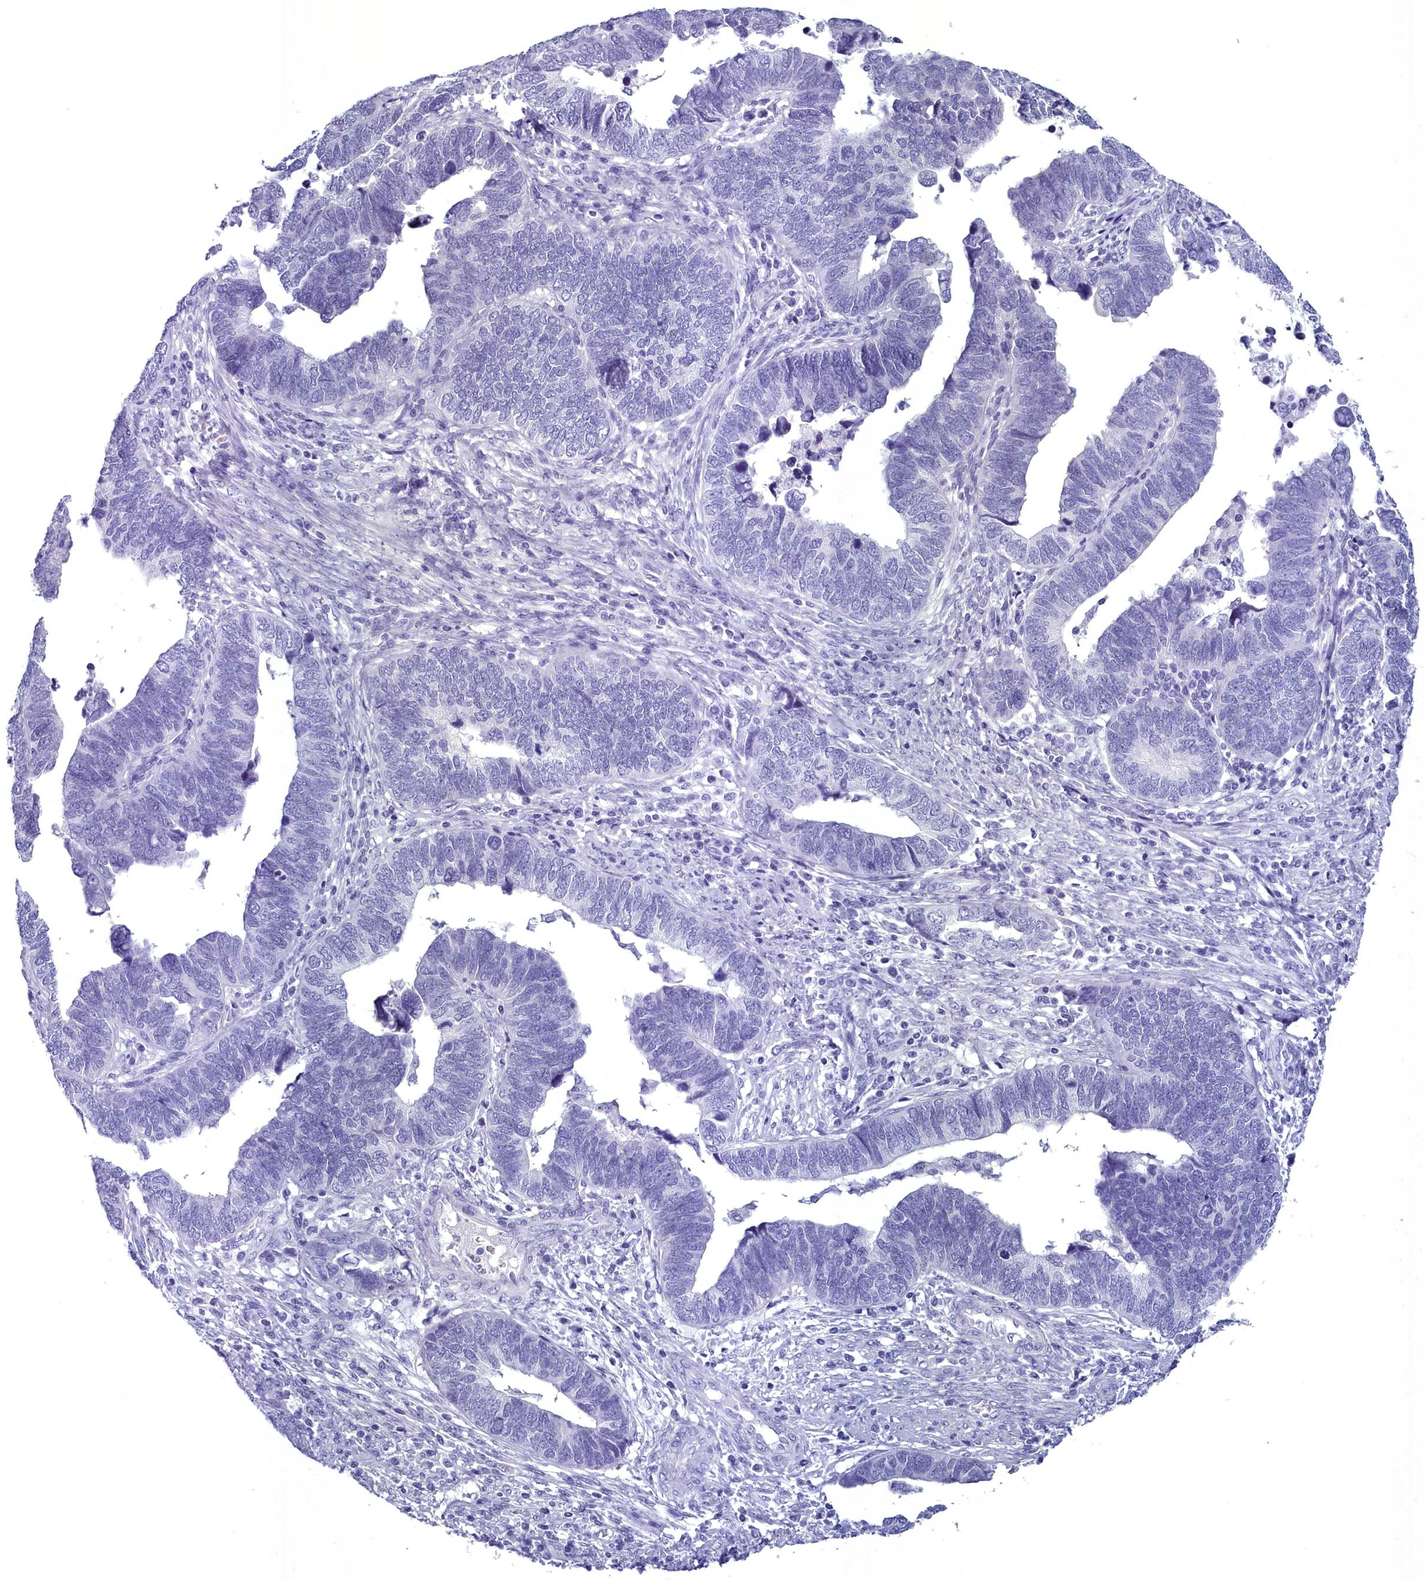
{"staining": {"intensity": "negative", "quantity": "none", "location": "none"}, "tissue": "endometrial cancer", "cell_type": "Tumor cells", "image_type": "cancer", "snomed": [{"axis": "morphology", "description": "Adenocarcinoma, NOS"}, {"axis": "topography", "description": "Endometrium"}], "caption": "This histopathology image is of endometrial cancer stained with immunohistochemistry (IHC) to label a protein in brown with the nuclei are counter-stained blue. There is no staining in tumor cells.", "gene": "MAP6", "patient": {"sex": "female", "age": 79}}